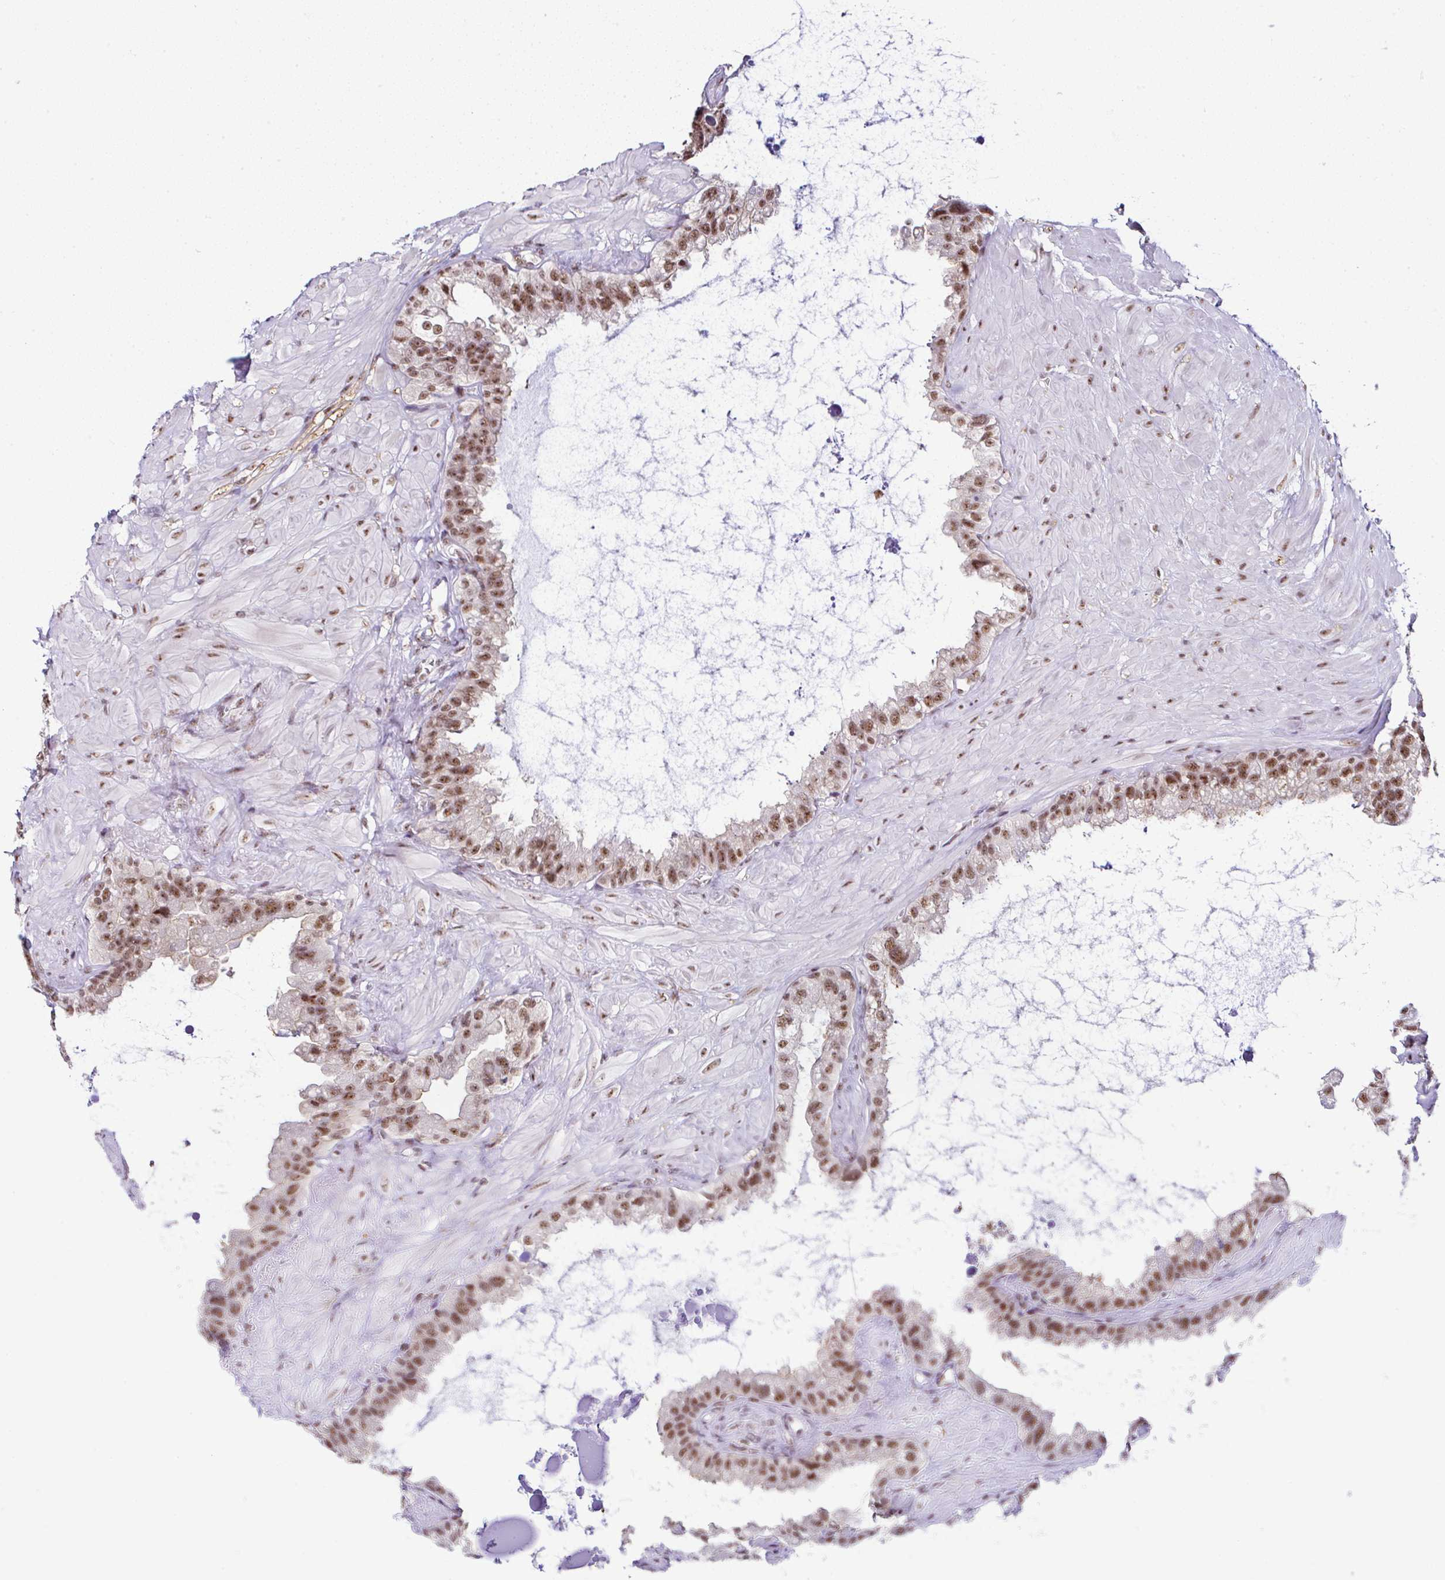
{"staining": {"intensity": "moderate", "quantity": ">75%", "location": "nuclear"}, "tissue": "seminal vesicle", "cell_type": "Glandular cells", "image_type": "normal", "snomed": [{"axis": "morphology", "description": "Normal tissue, NOS"}, {"axis": "topography", "description": "Seminal veicle"}, {"axis": "topography", "description": "Peripheral nerve tissue"}], "caption": "Protein staining shows moderate nuclear positivity in approximately >75% of glandular cells in benign seminal vesicle. Using DAB (3,3'-diaminobenzidine) (brown) and hematoxylin (blue) stains, captured at high magnification using brightfield microscopy.", "gene": "PTPN2", "patient": {"sex": "male", "age": 76}}